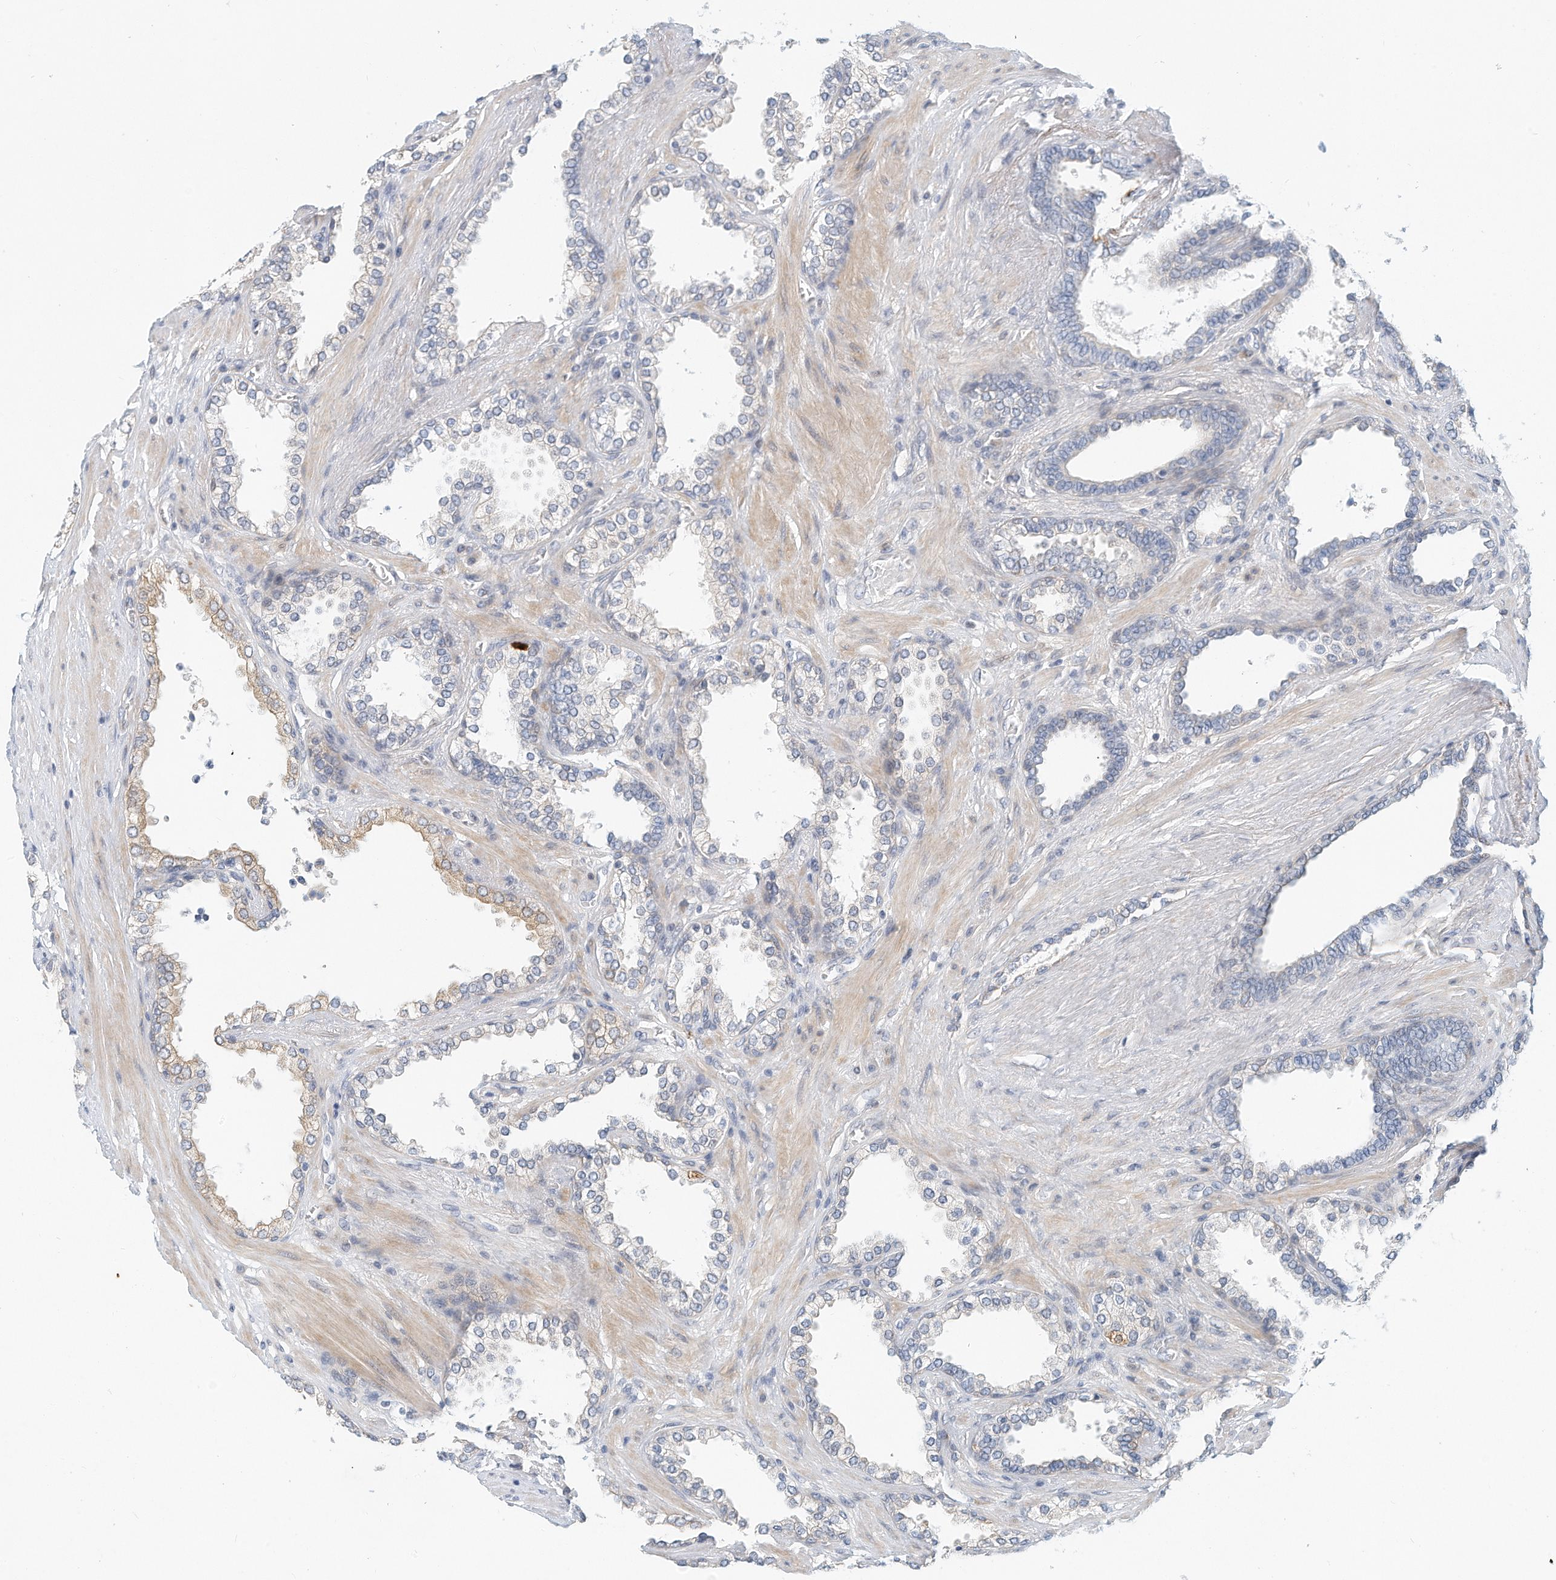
{"staining": {"intensity": "negative", "quantity": "none", "location": "none"}, "tissue": "prostate cancer", "cell_type": "Tumor cells", "image_type": "cancer", "snomed": [{"axis": "morphology", "description": "Adenocarcinoma, High grade"}, {"axis": "topography", "description": "Prostate"}], "caption": "This is an IHC micrograph of human prostate adenocarcinoma (high-grade). There is no expression in tumor cells.", "gene": "ARHGAP28", "patient": {"sex": "male", "age": 61}}